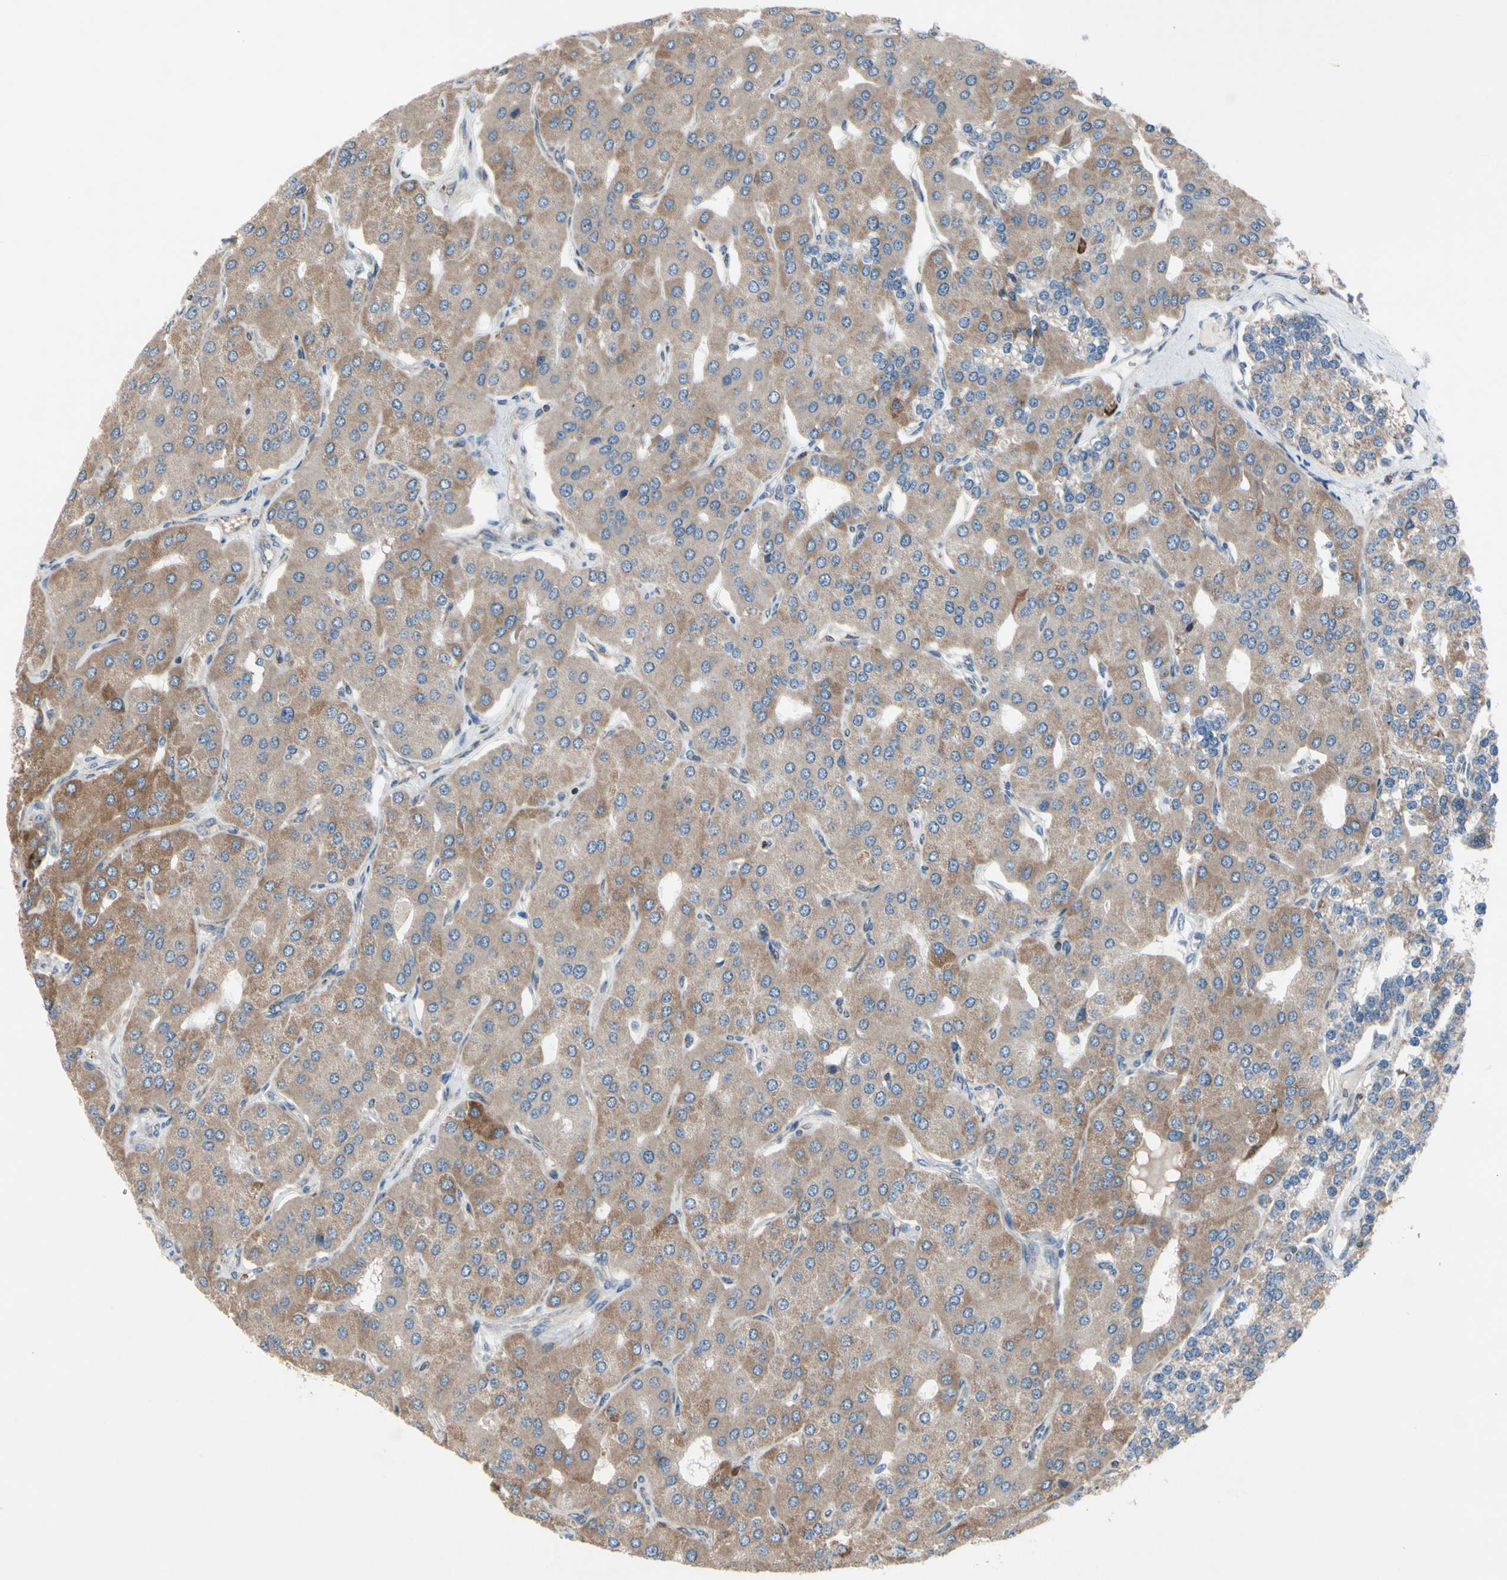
{"staining": {"intensity": "moderate", "quantity": ">75%", "location": "cytoplasmic/membranous"}, "tissue": "parathyroid gland", "cell_type": "Glandular cells", "image_type": "normal", "snomed": [{"axis": "morphology", "description": "Normal tissue, NOS"}, {"axis": "morphology", "description": "Adenoma, NOS"}, {"axis": "topography", "description": "Parathyroid gland"}], "caption": "Moderate cytoplasmic/membranous positivity for a protein is present in approximately >75% of glandular cells of unremarkable parathyroid gland using IHC.", "gene": "CPT1A", "patient": {"sex": "female", "age": 86}}